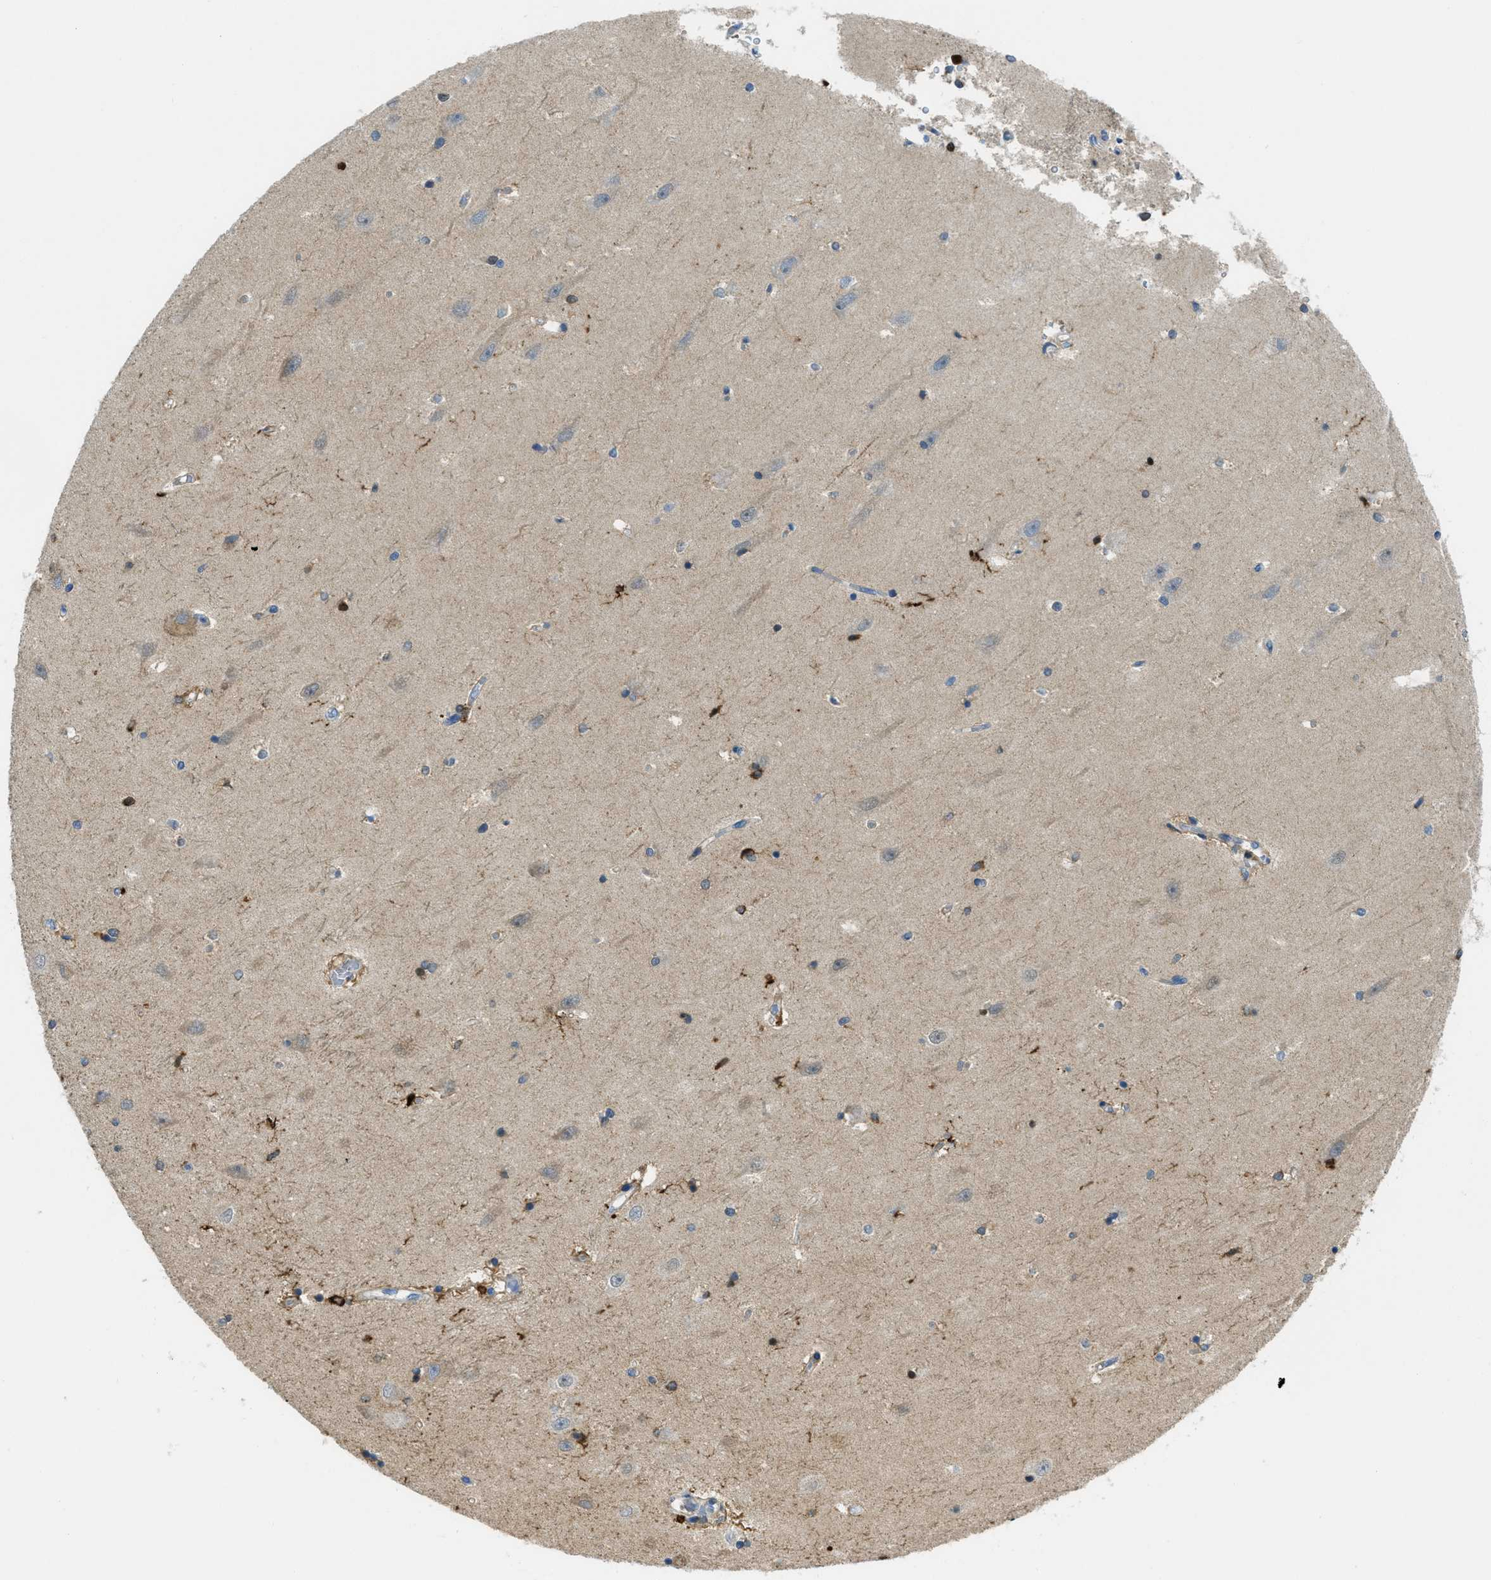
{"staining": {"intensity": "strong", "quantity": "<25%", "location": "cytoplasmic/membranous"}, "tissue": "hippocampus", "cell_type": "Glial cells", "image_type": "normal", "snomed": [{"axis": "morphology", "description": "Normal tissue, NOS"}, {"axis": "topography", "description": "Hippocampus"}], "caption": "IHC image of benign hippocampus: human hippocampus stained using immunohistochemistry (IHC) shows medium levels of strong protein expression localized specifically in the cytoplasmic/membranous of glial cells, appearing as a cytoplasmic/membranous brown color.", "gene": "RFFL", "patient": {"sex": "male", "age": 45}}